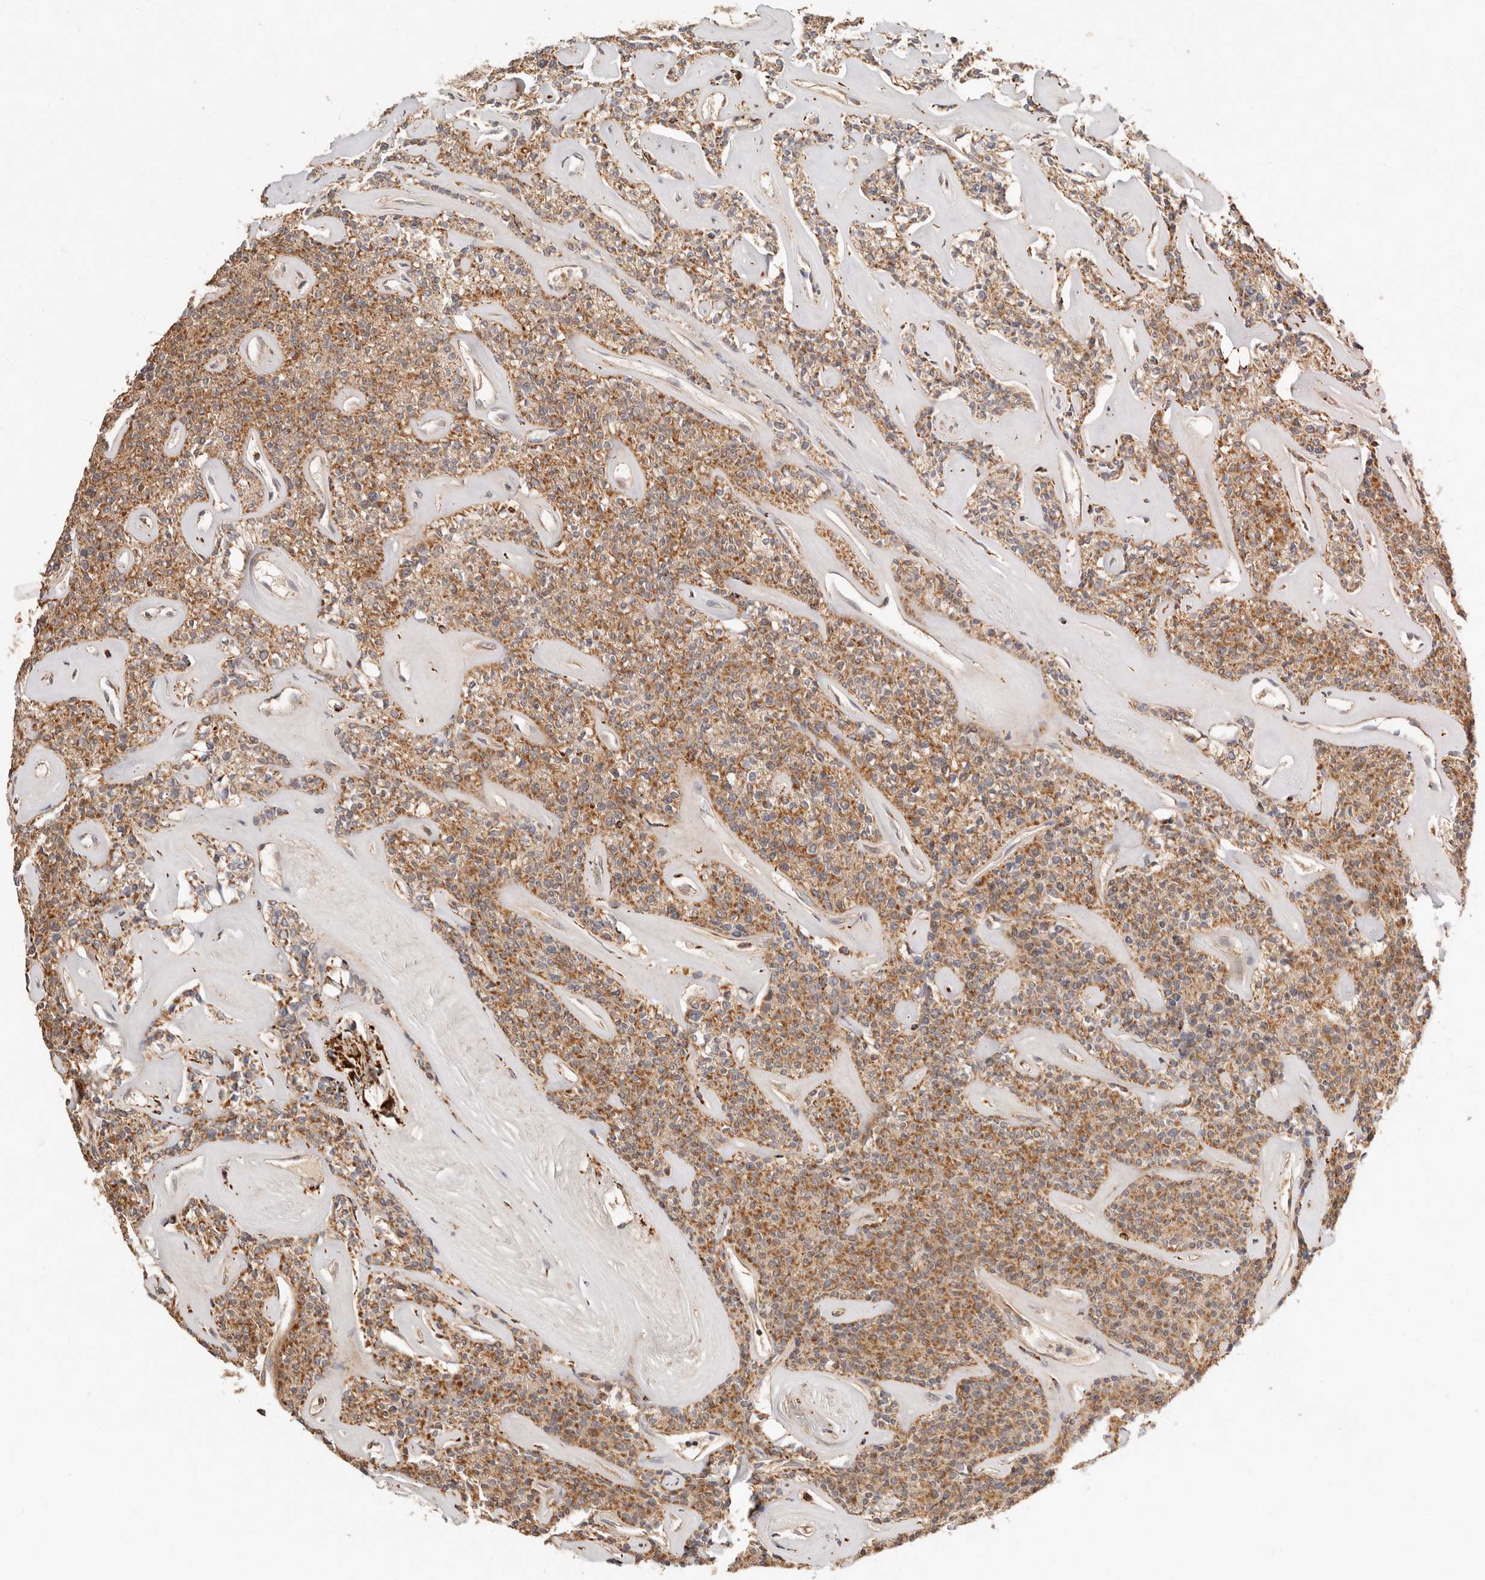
{"staining": {"intensity": "moderate", "quantity": ">75%", "location": "cytoplasmic/membranous"}, "tissue": "parathyroid gland", "cell_type": "Glandular cells", "image_type": "normal", "snomed": [{"axis": "morphology", "description": "Normal tissue, NOS"}, {"axis": "topography", "description": "Parathyroid gland"}], "caption": "IHC image of benign human parathyroid gland stained for a protein (brown), which exhibits medium levels of moderate cytoplasmic/membranous positivity in approximately >75% of glandular cells.", "gene": "ARHGEF10L", "patient": {"sex": "male", "age": 46}}